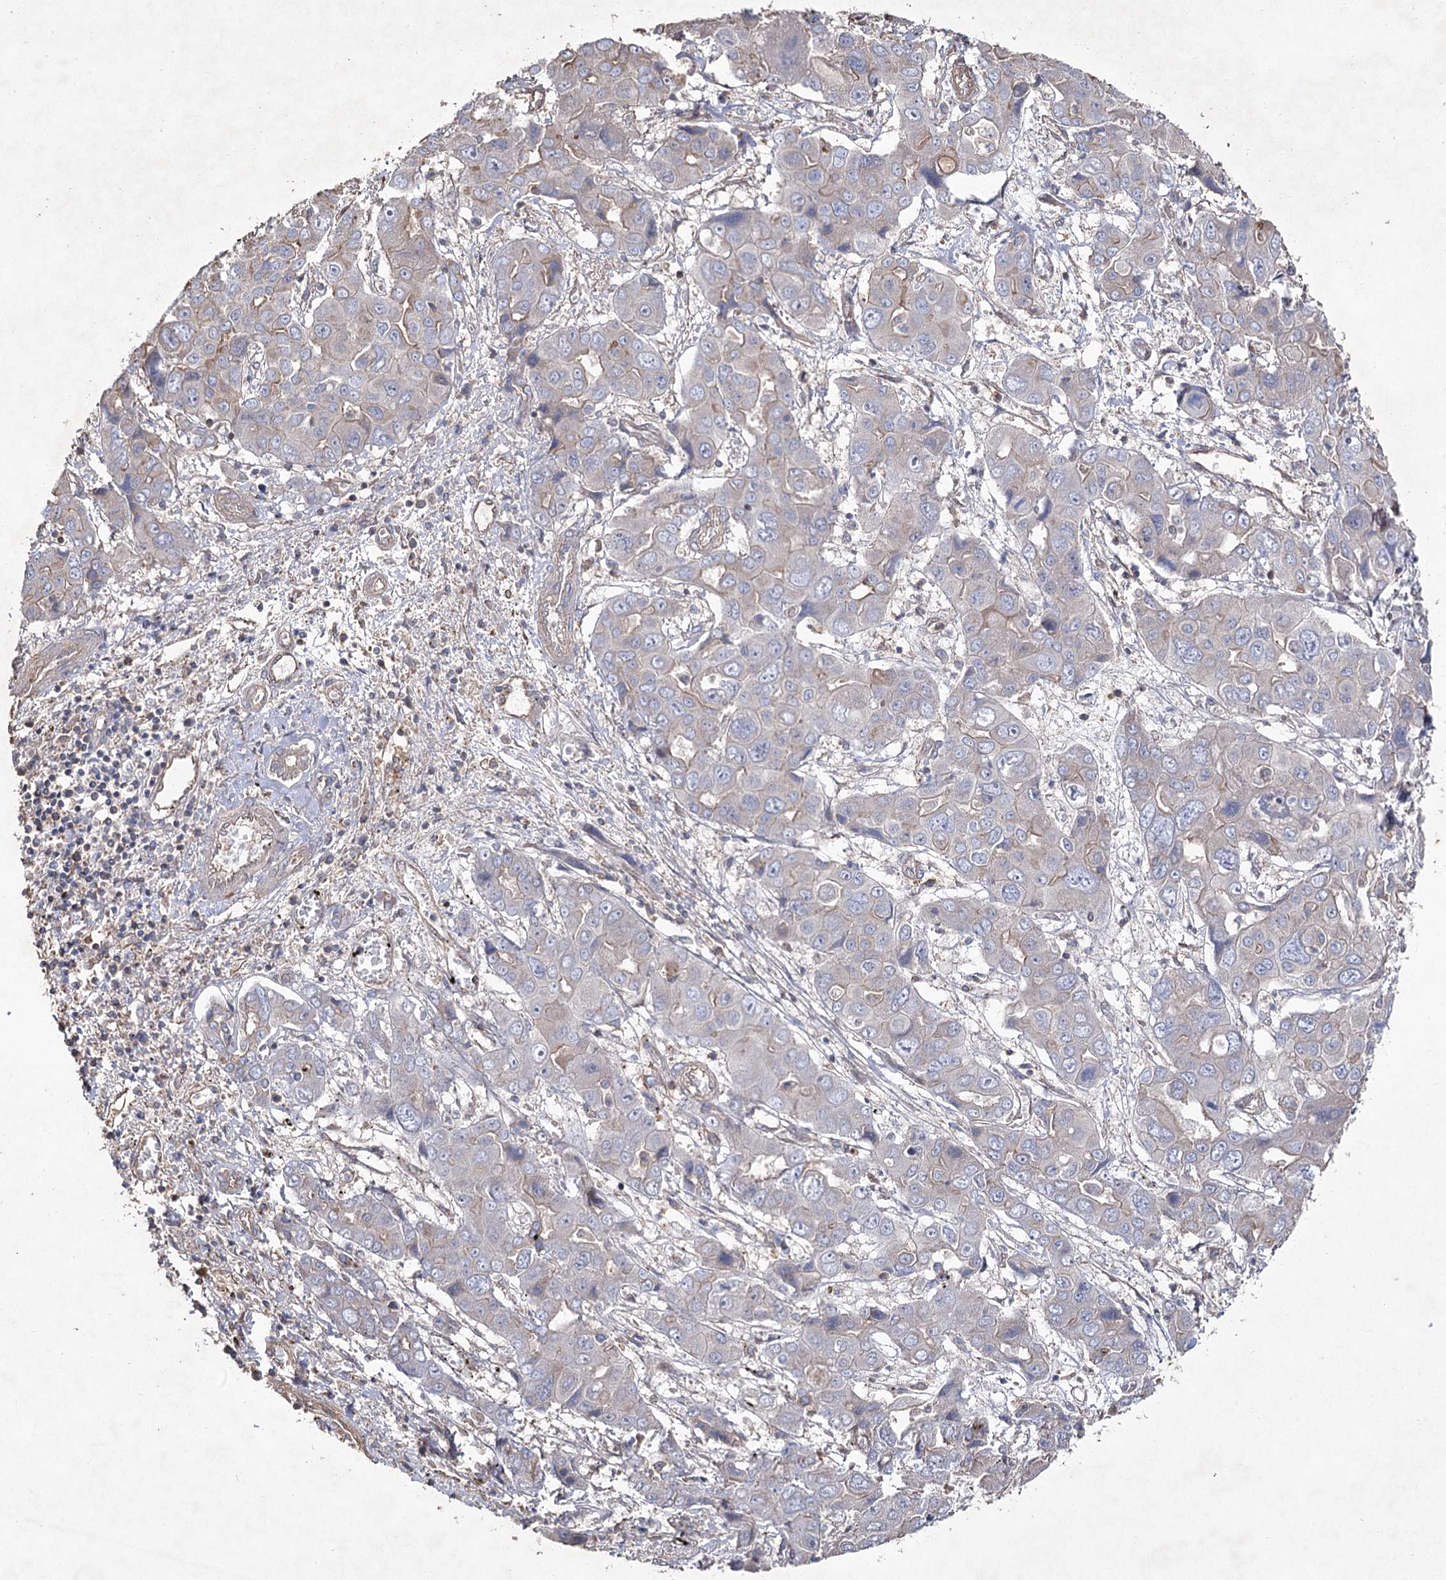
{"staining": {"intensity": "weak", "quantity": "<25%", "location": "cytoplasmic/membranous"}, "tissue": "liver cancer", "cell_type": "Tumor cells", "image_type": "cancer", "snomed": [{"axis": "morphology", "description": "Cholangiocarcinoma"}, {"axis": "topography", "description": "Liver"}], "caption": "A photomicrograph of human cholangiocarcinoma (liver) is negative for staining in tumor cells. Brightfield microscopy of immunohistochemistry stained with DAB (3,3'-diaminobenzidine) (brown) and hematoxylin (blue), captured at high magnification.", "gene": "FAM13B", "patient": {"sex": "male", "age": 67}}